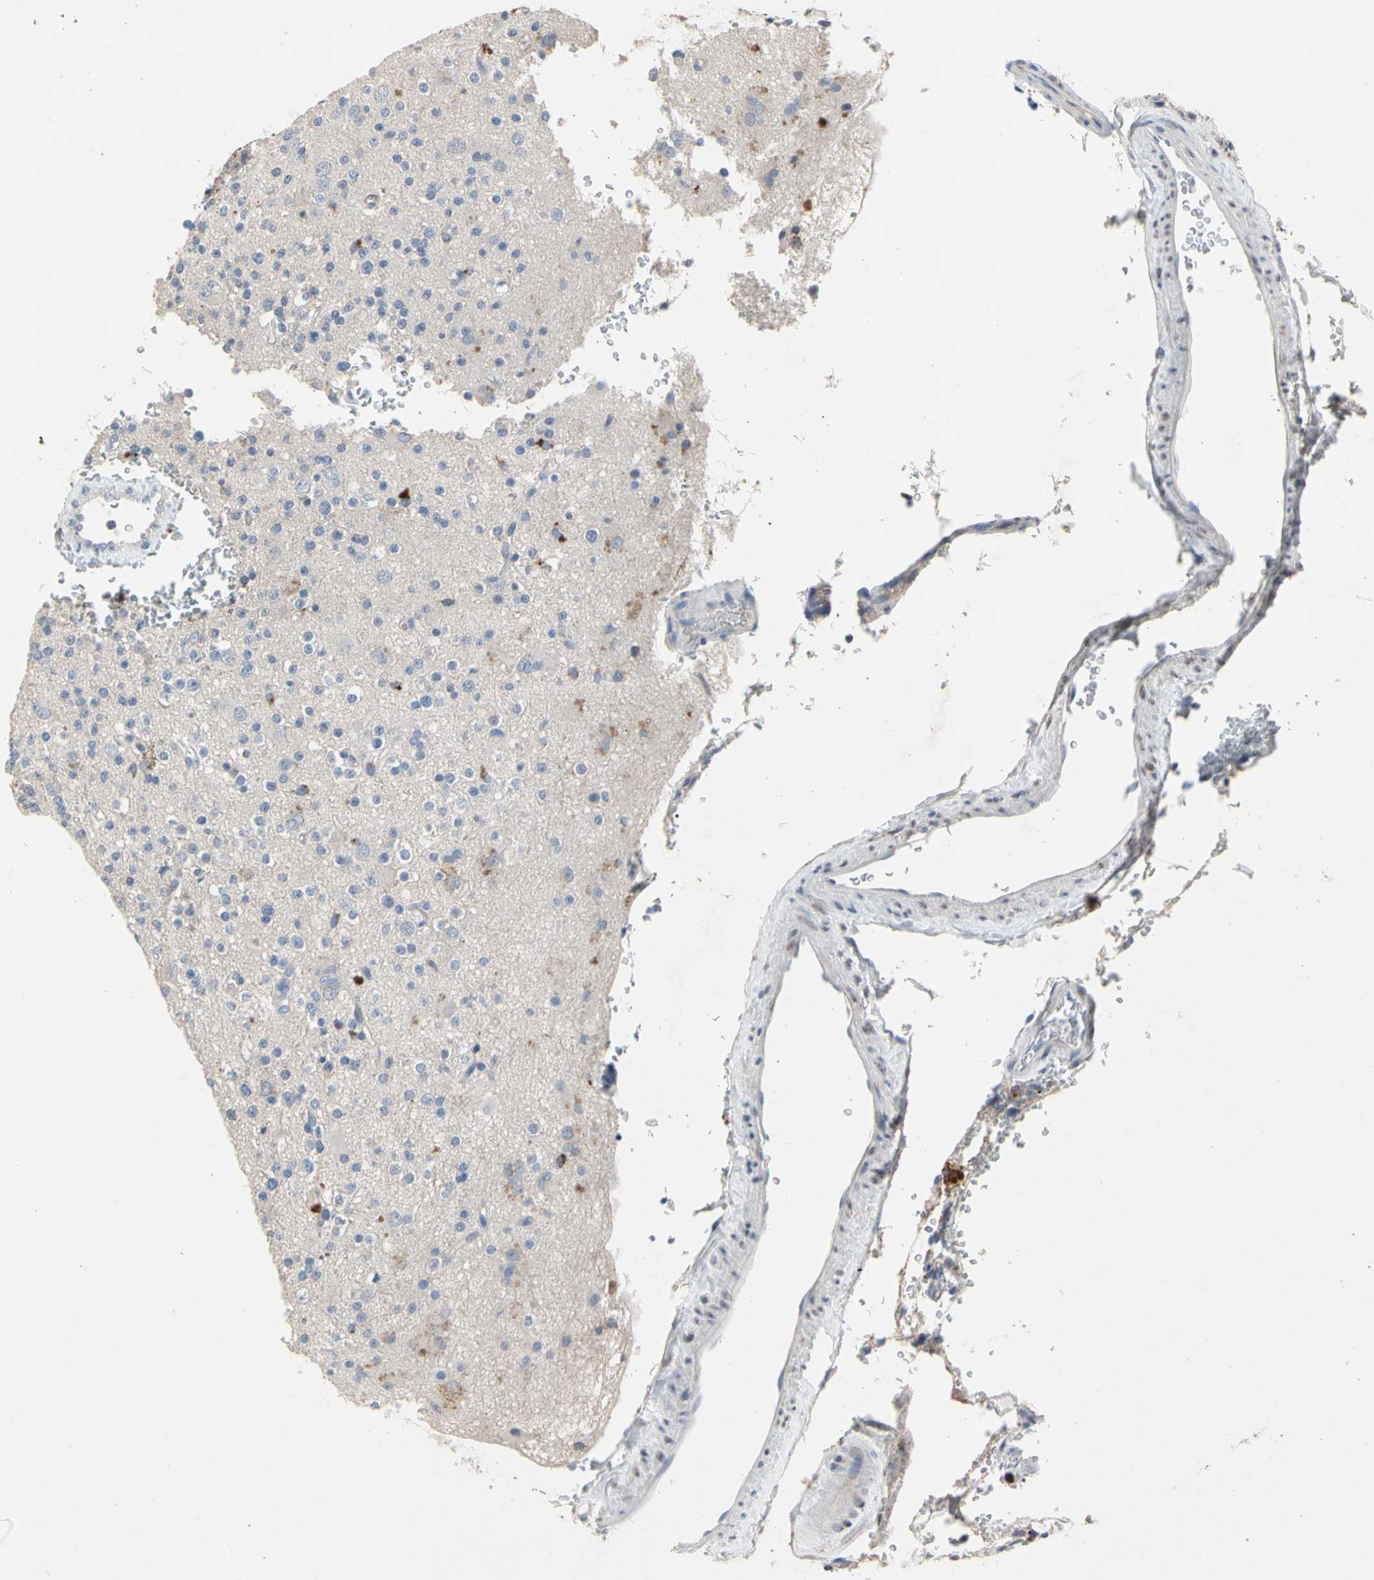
{"staining": {"intensity": "negative", "quantity": "none", "location": "none"}, "tissue": "glioma", "cell_type": "Tumor cells", "image_type": "cancer", "snomed": [{"axis": "morphology", "description": "Glioma, malignant, High grade"}, {"axis": "topography", "description": "Brain"}], "caption": "A high-resolution histopathology image shows IHC staining of malignant glioma (high-grade), which shows no significant expression in tumor cells. (Immunohistochemistry, brightfield microscopy, high magnification).", "gene": "ADA2", "patient": {"sex": "male", "age": 47}}